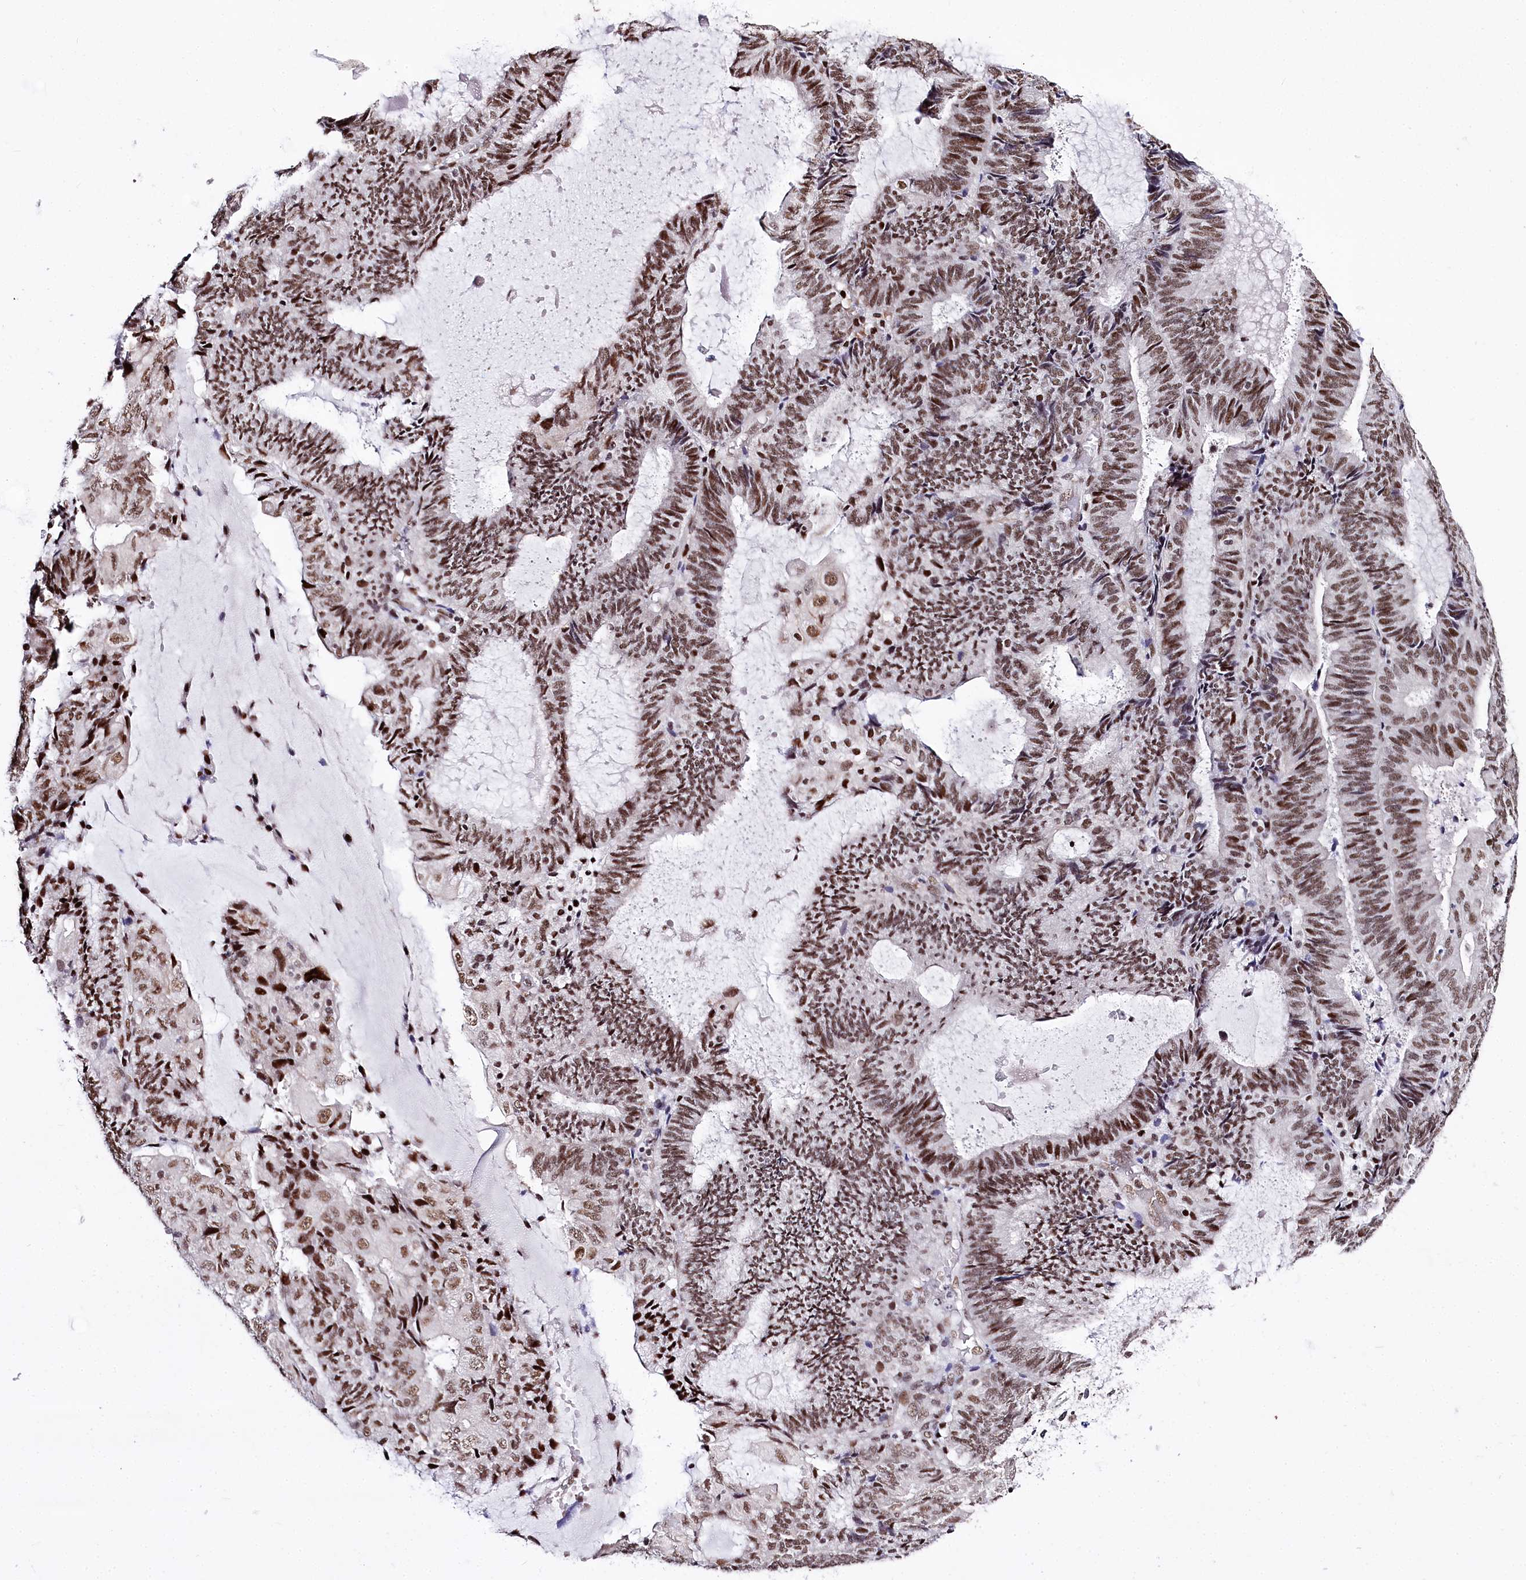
{"staining": {"intensity": "moderate", "quantity": ">75%", "location": "nuclear"}, "tissue": "endometrial cancer", "cell_type": "Tumor cells", "image_type": "cancer", "snomed": [{"axis": "morphology", "description": "Adenocarcinoma, NOS"}, {"axis": "topography", "description": "Endometrium"}], "caption": "A high-resolution photomicrograph shows IHC staining of endometrial cancer, which demonstrates moderate nuclear staining in approximately >75% of tumor cells.", "gene": "POU4F3", "patient": {"sex": "female", "age": 81}}